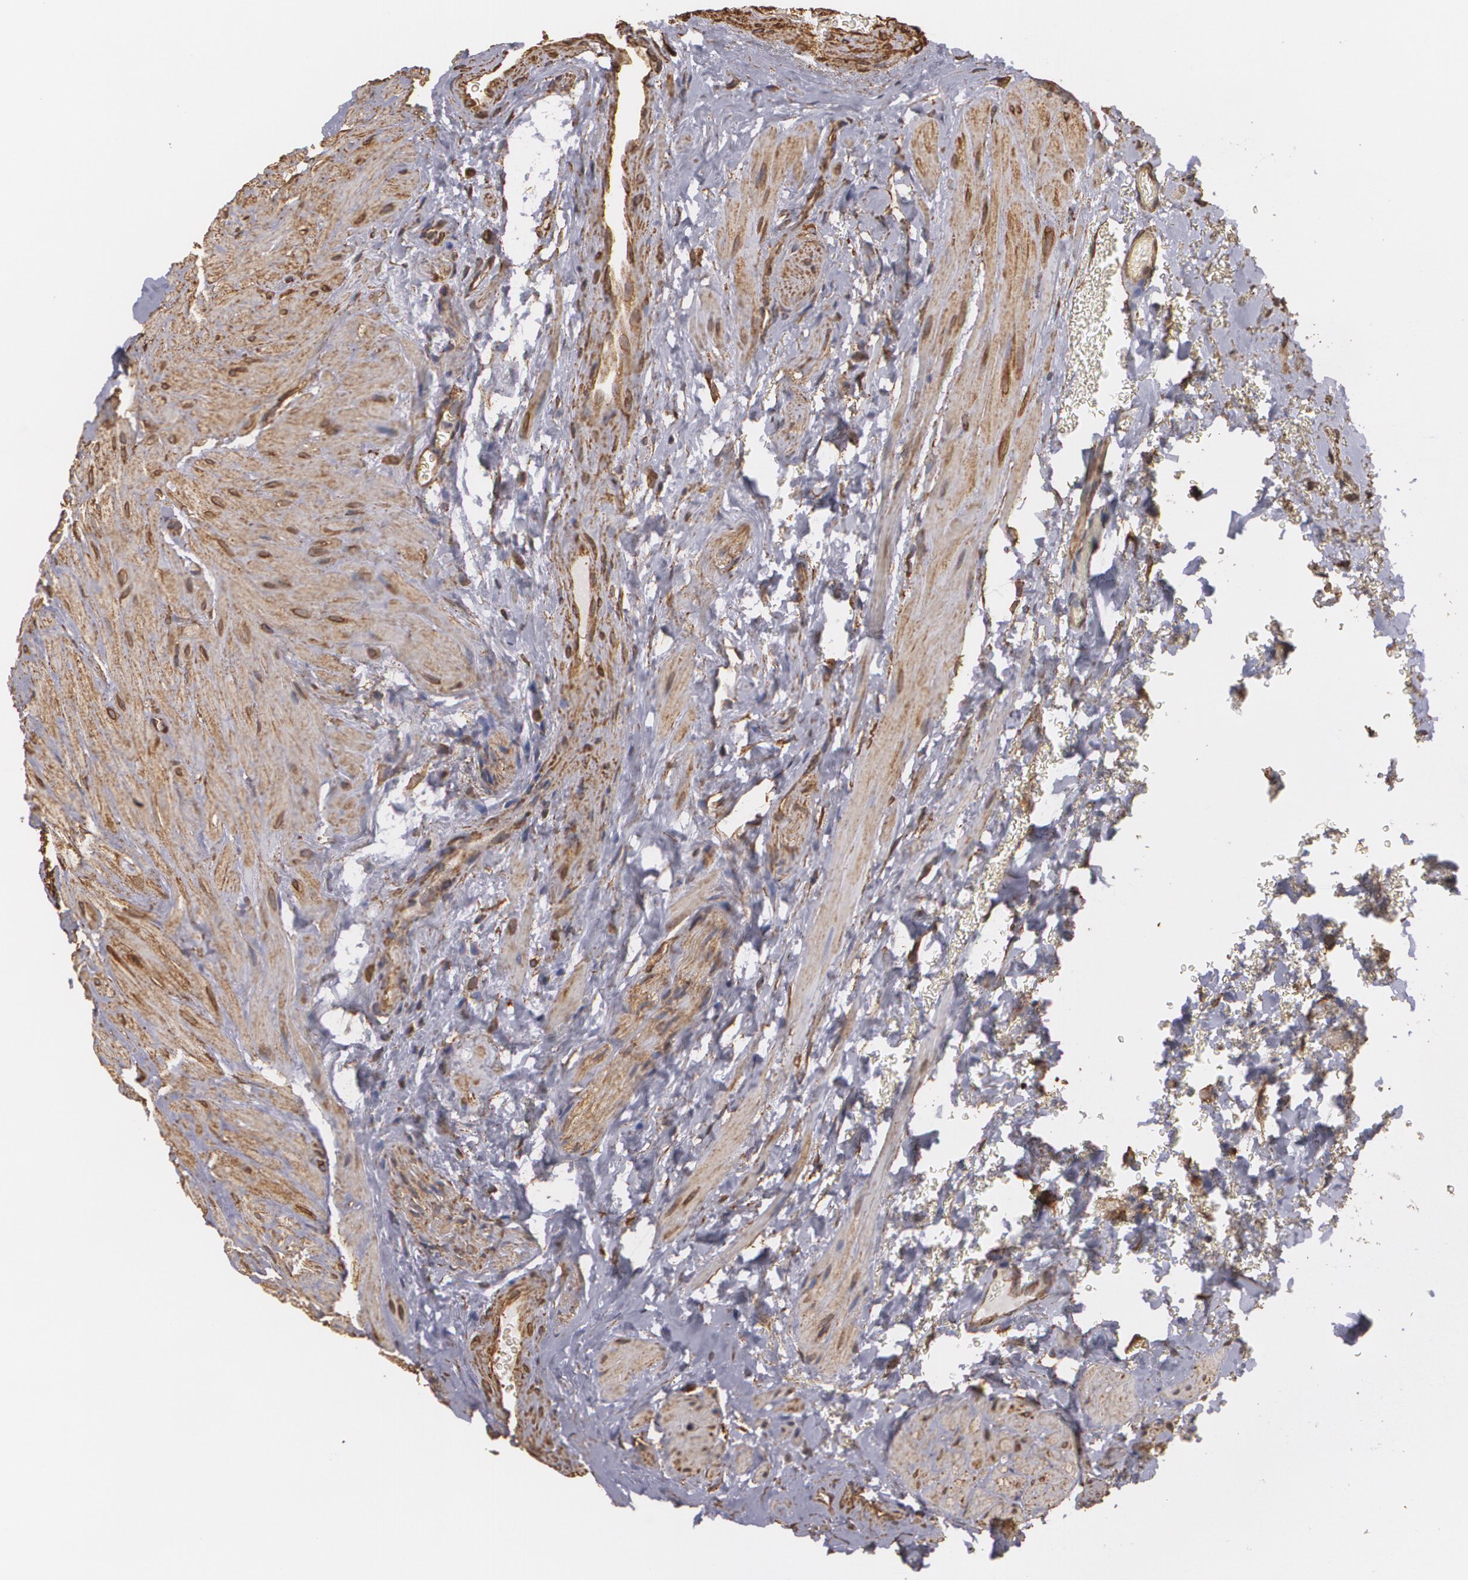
{"staining": {"intensity": "moderate", "quantity": ">75%", "location": "cytoplasmic/membranous"}, "tissue": "seminal vesicle", "cell_type": "Glandular cells", "image_type": "normal", "snomed": [{"axis": "morphology", "description": "Normal tissue, NOS"}, {"axis": "topography", "description": "Seminal veicle"}], "caption": "Glandular cells show moderate cytoplasmic/membranous staining in about >75% of cells in unremarkable seminal vesicle. (IHC, brightfield microscopy, high magnification).", "gene": "CYB5R3", "patient": {"sex": "male", "age": 69}}